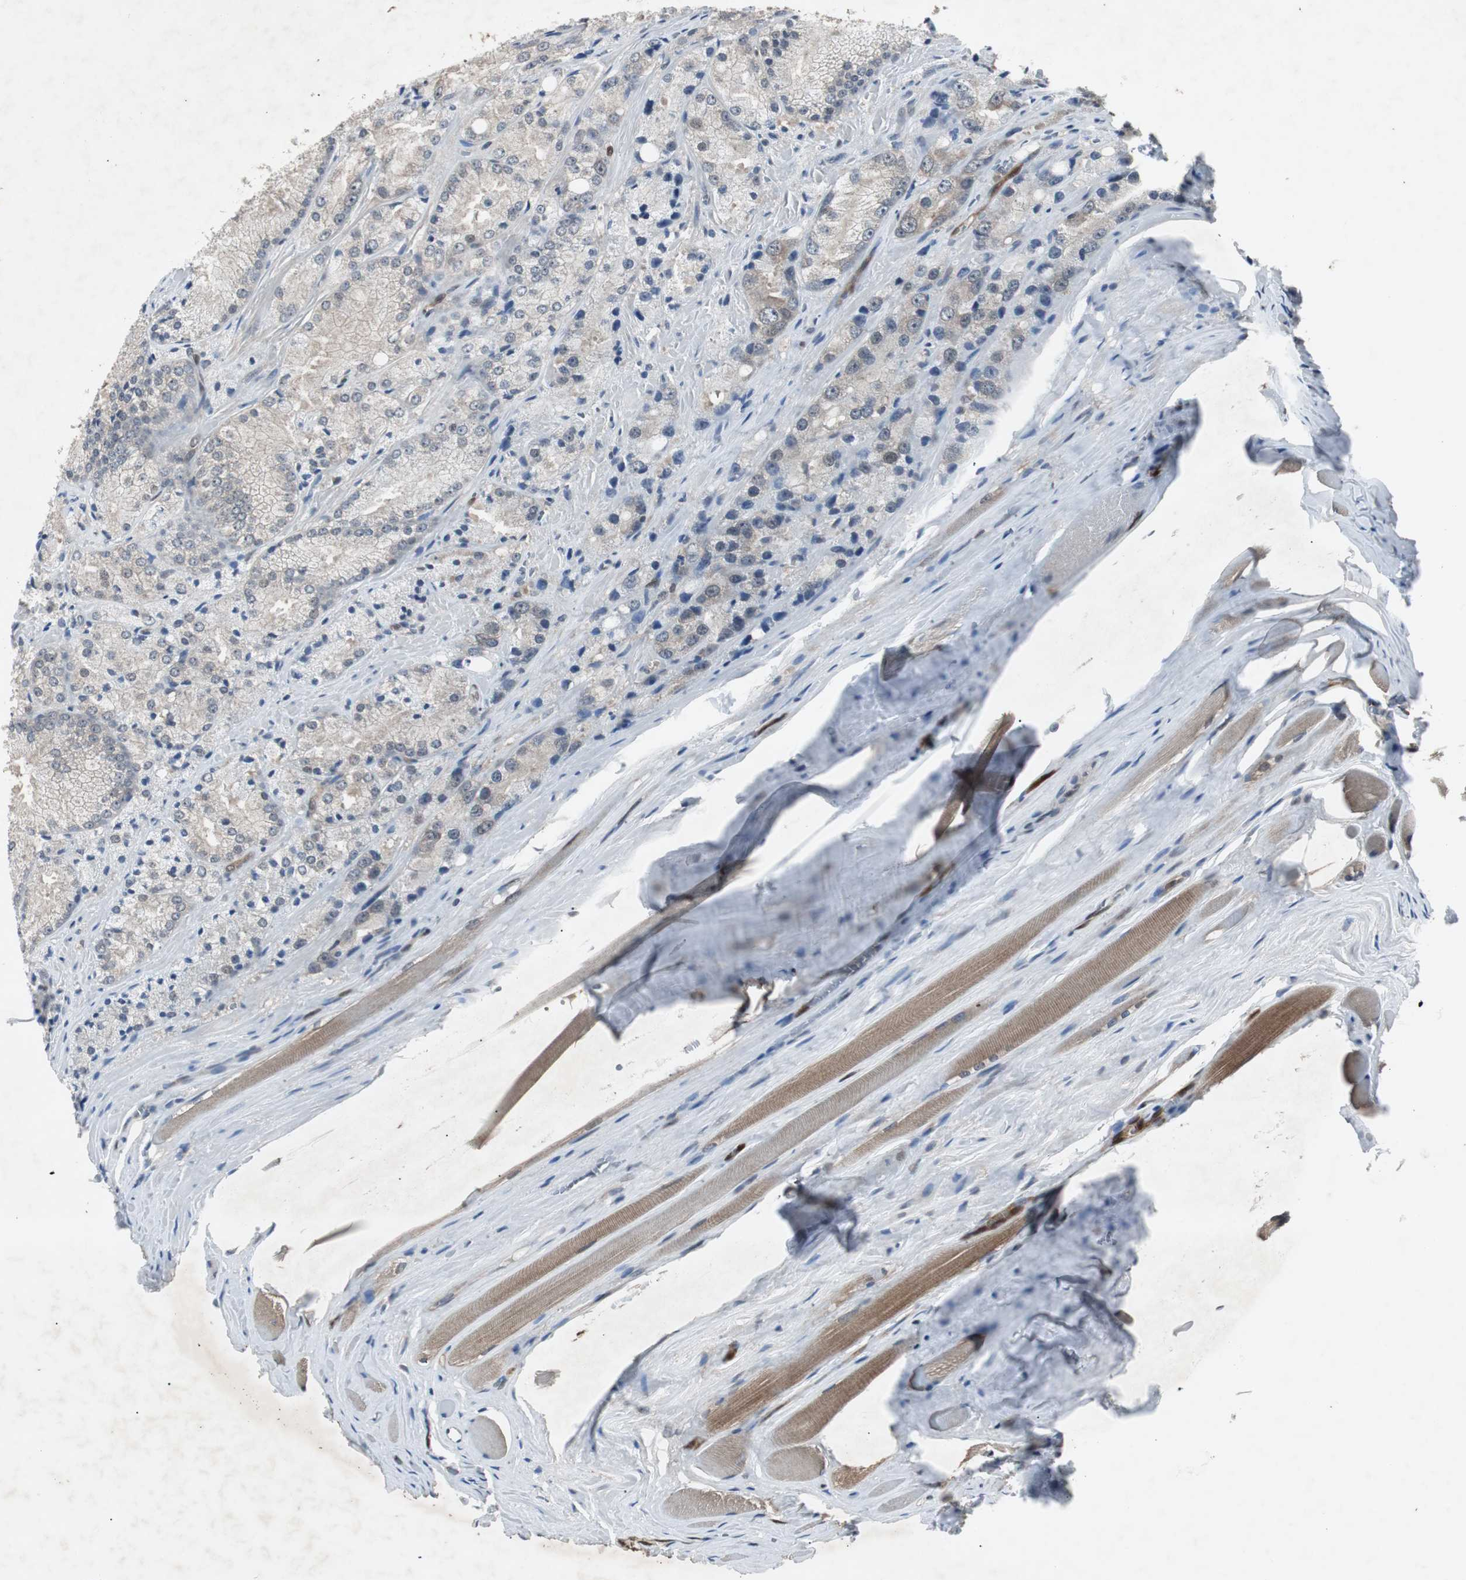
{"staining": {"intensity": "weak", "quantity": "<25%", "location": "cytoplasmic/membranous"}, "tissue": "prostate cancer", "cell_type": "Tumor cells", "image_type": "cancer", "snomed": [{"axis": "morphology", "description": "Adenocarcinoma, Low grade"}, {"axis": "topography", "description": "Prostate"}], "caption": "This photomicrograph is of prostate cancer stained with IHC to label a protein in brown with the nuclei are counter-stained blue. There is no staining in tumor cells. Nuclei are stained in blue.", "gene": "SMAD1", "patient": {"sex": "male", "age": 64}}